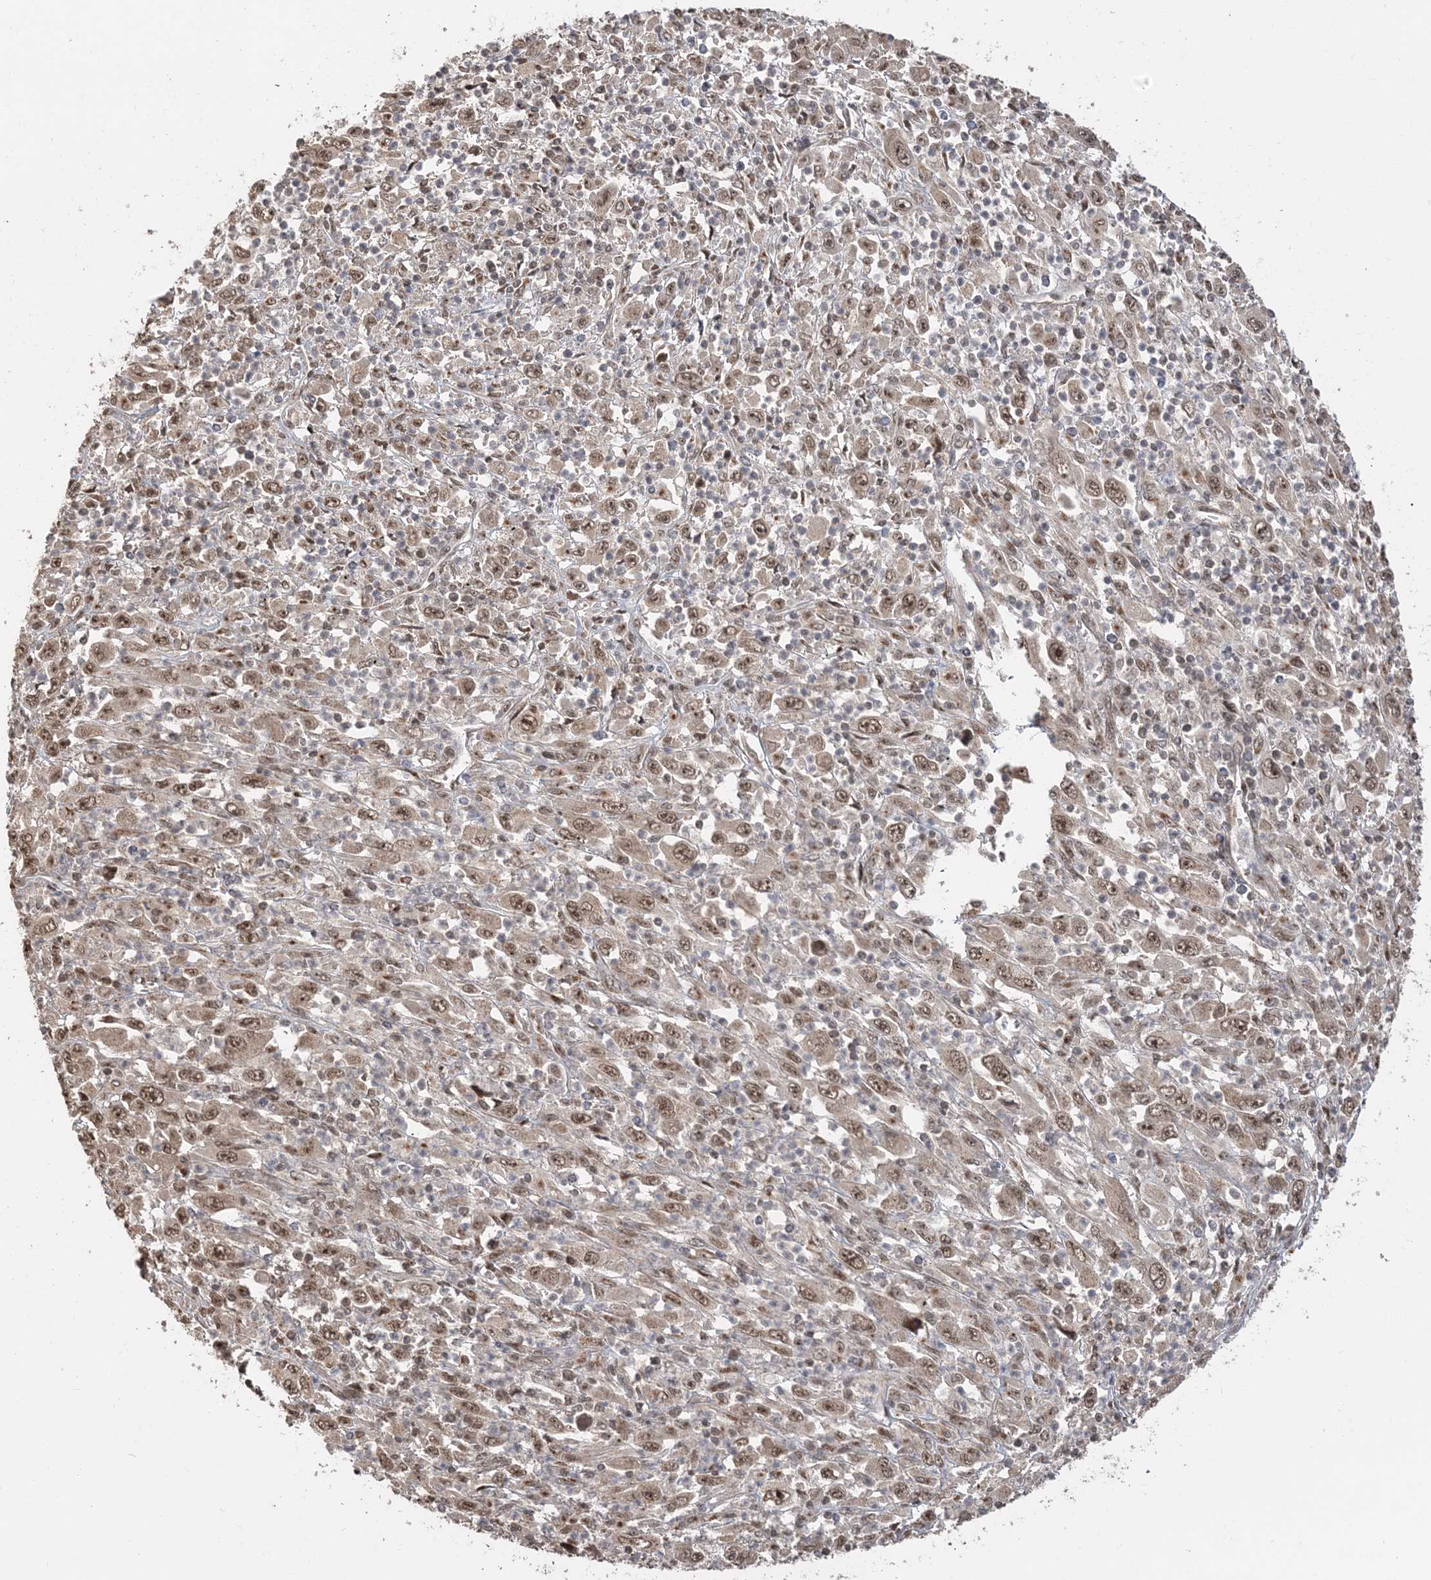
{"staining": {"intensity": "moderate", "quantity": ">75%", "location": "nuclear"}, "tissue": "melanoma", "cell_type": "Tumor cells", "image_type": "cancer", "snomed": [{"axis": "morphology", "description": "Malignant melanoma, Metastatic site"}, {"axis": "topography", "description": "Skin"}], "caption": "Malignant melanoma (metastatic site) stained for a protein exhibits moderate nuclear positivity in tumor cells.", "gene": "TSHZ2", "patient": {"sex": "female", "age": 56}}